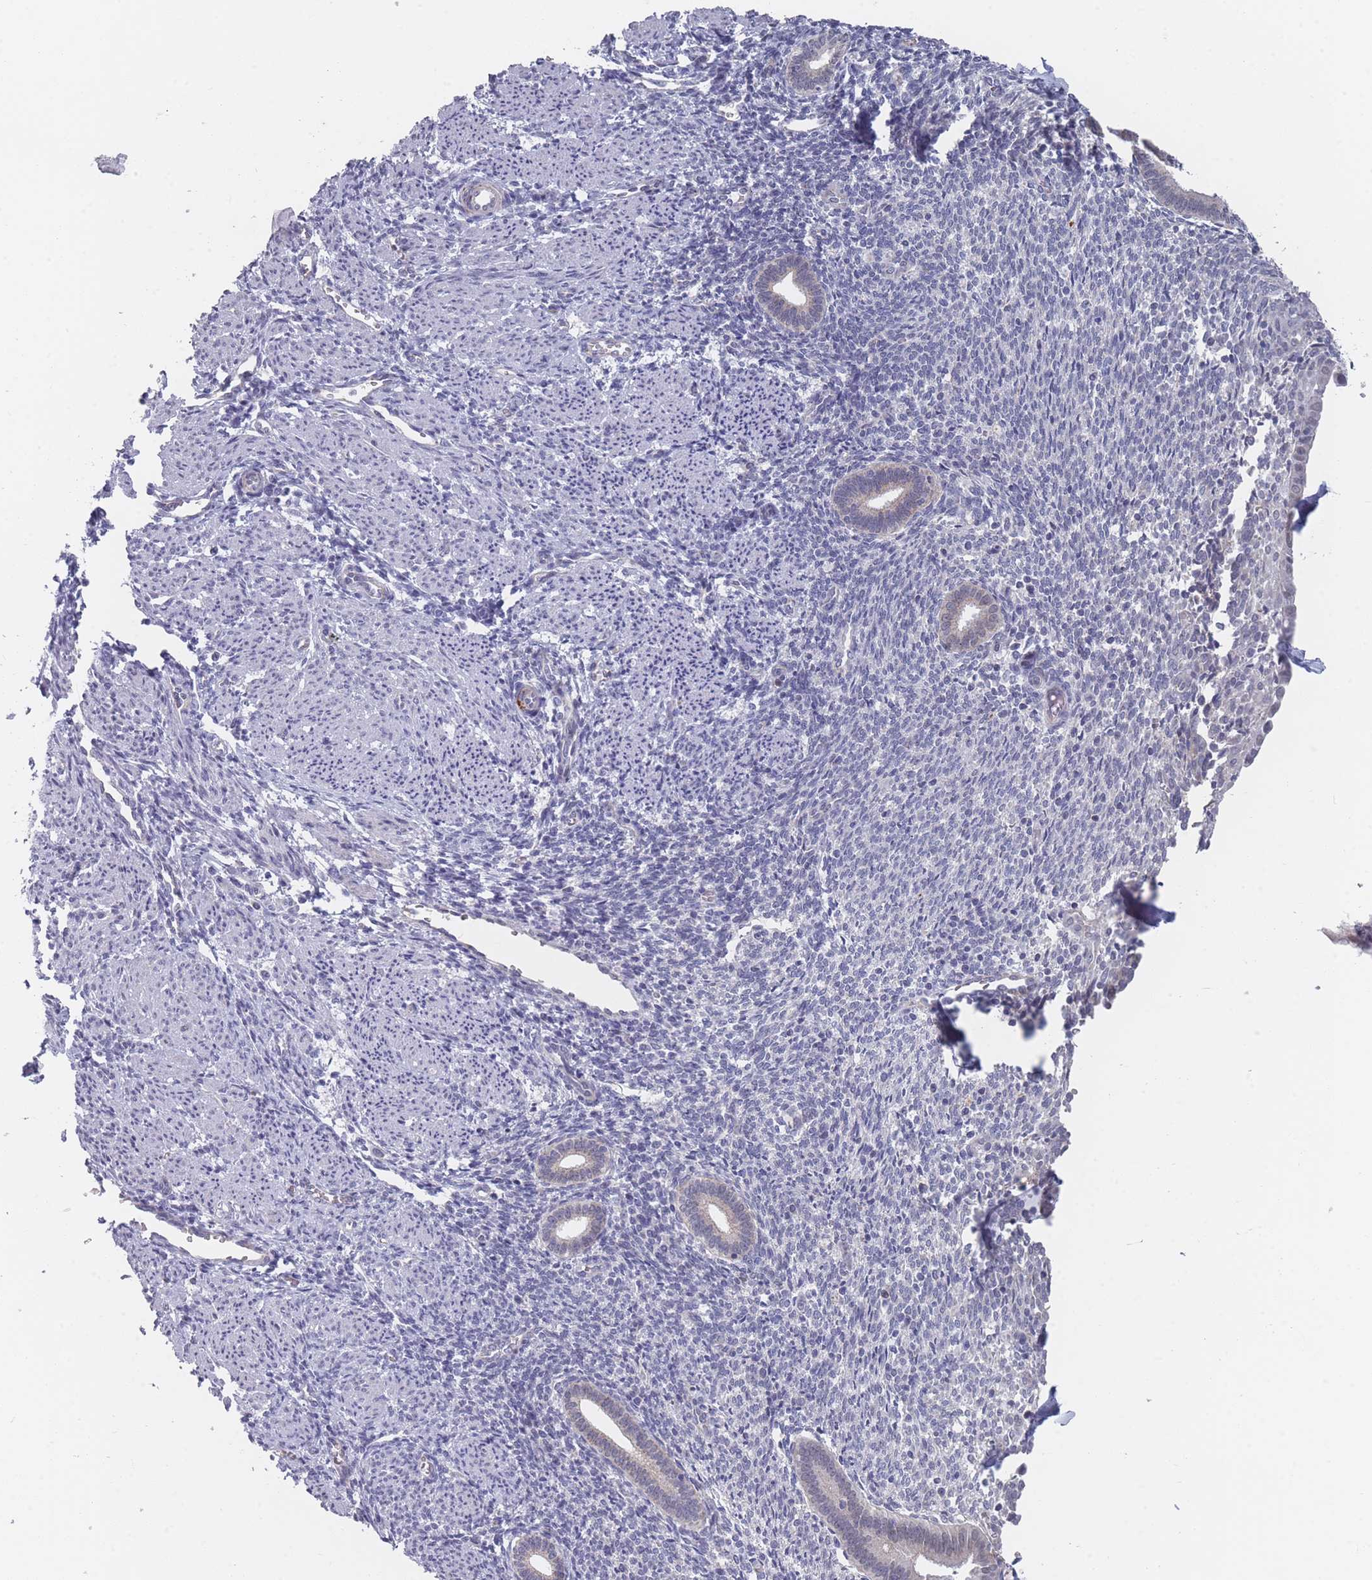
{"staining": {"intensity": "negative", "quantity": "none", "location": "none"}, "tissue": "endometrium", "cell_type": "Cells in endometrial stroma", "image_type": "normal", "snomed": [{"axis": "morphology", "description": "Normal tissue, NOS"}, {"axis": "topography", "description": "Endometrium"}], "caption": "Immunohistochemical staining of normal endometrium demonstrates no significant expression in cells in endometrial stroma. The staining is performed using DAB (3,3'-diaminobenzidine) brown chromogen with nuclei counter-stained in using hematoxylin.", "gene": "TRARG1", "patient": {"sex": "female", "age": 32}}